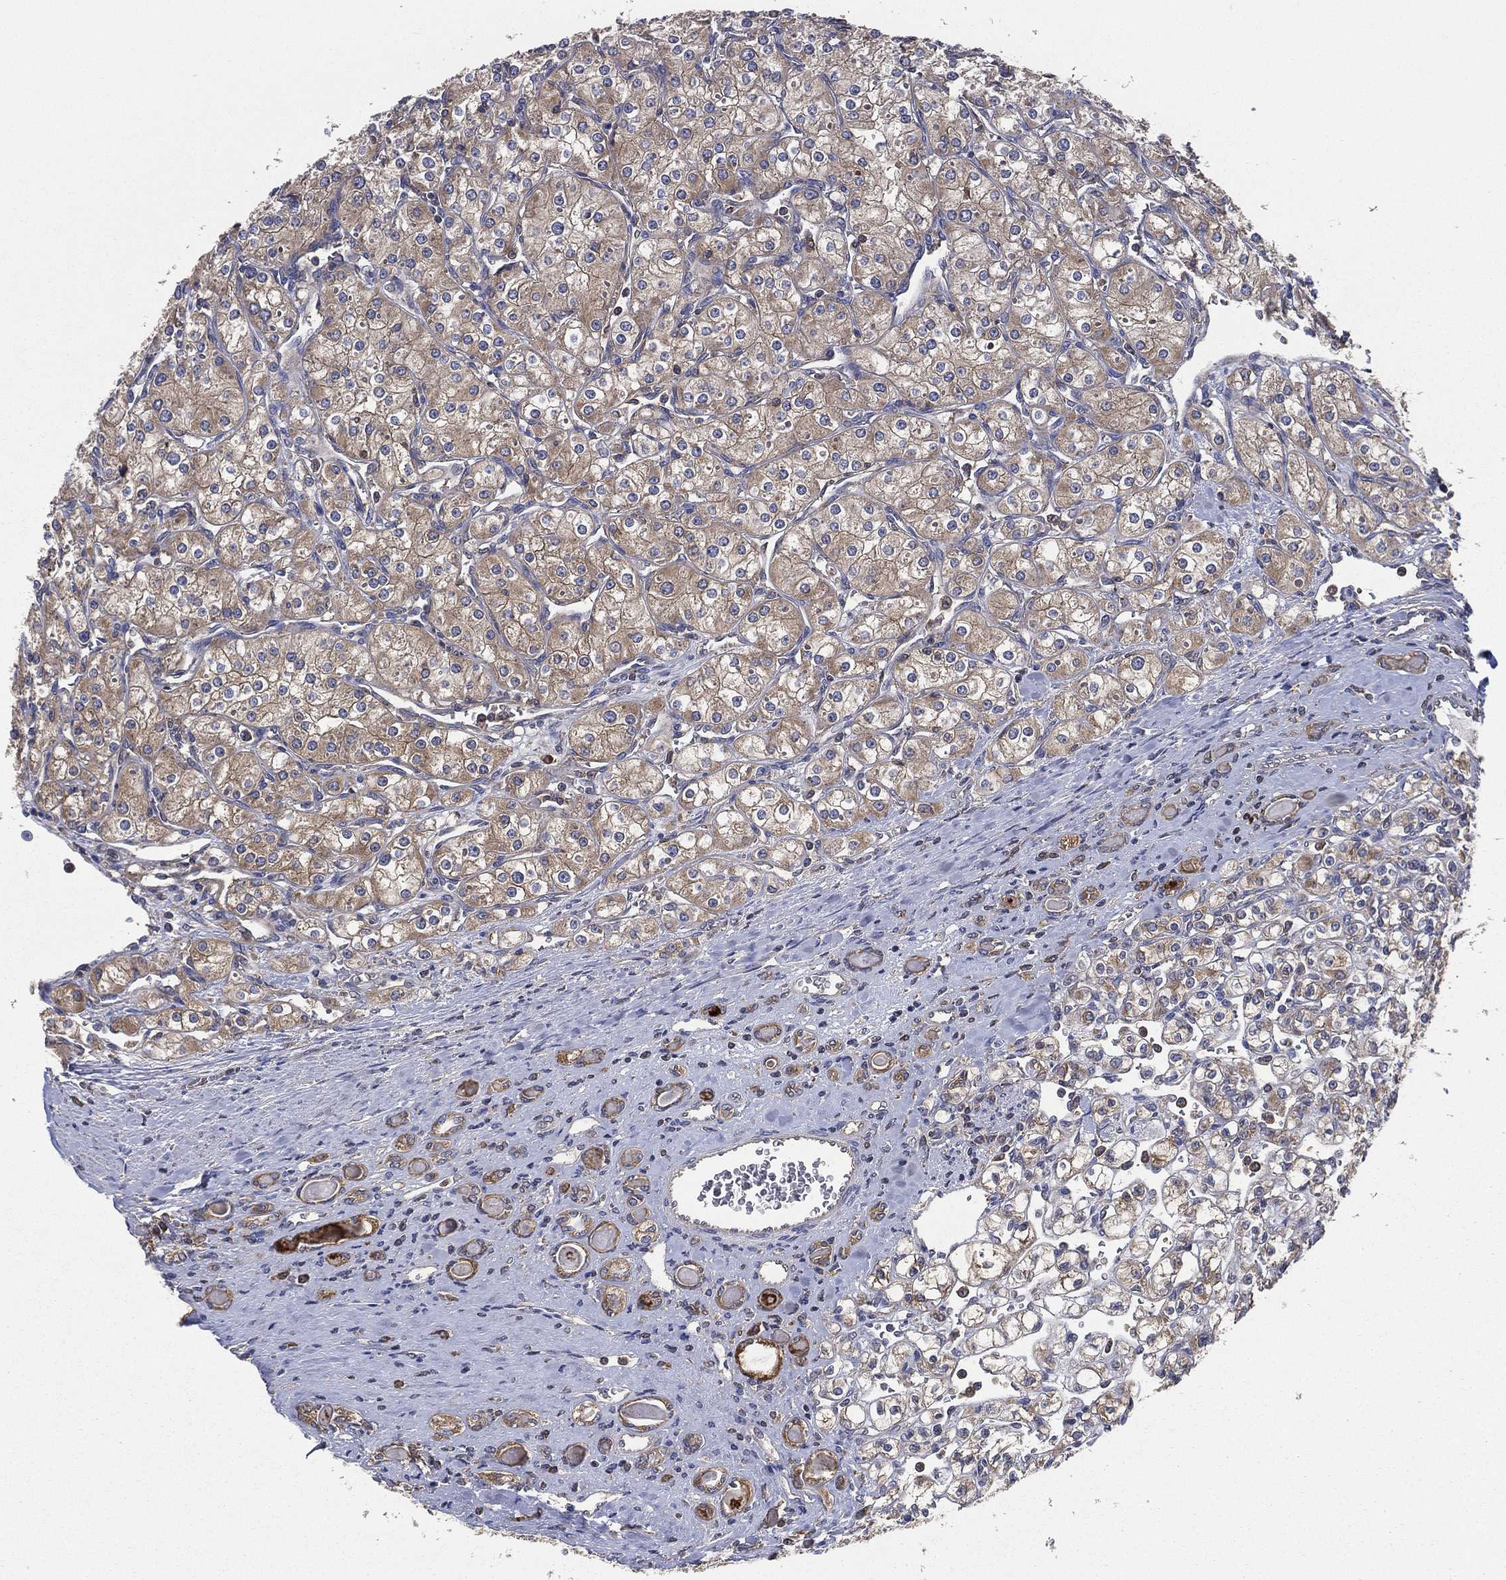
{"staining": {"intensity": "weak", "quantity": "25%-75%", "location": "cytoplasmic/membranous"}, "tissue": "renal cancer", "cell_type": "Tumor cells", "image_type": "cancer", "snomed": [{"axis": "morphology", "description": "Adenocarcinoma, NOS"}, {"axis": "topography", "description": "Kidney"}], "caption": "Brown immunohistochemical staining in human renal adenocarcinoma shows weak cytoplasmic/membranous positivity in about 25%-75% of tumor cells.", "gene": "SMPD3", "patient": {"sex": "male", "age": 77}}